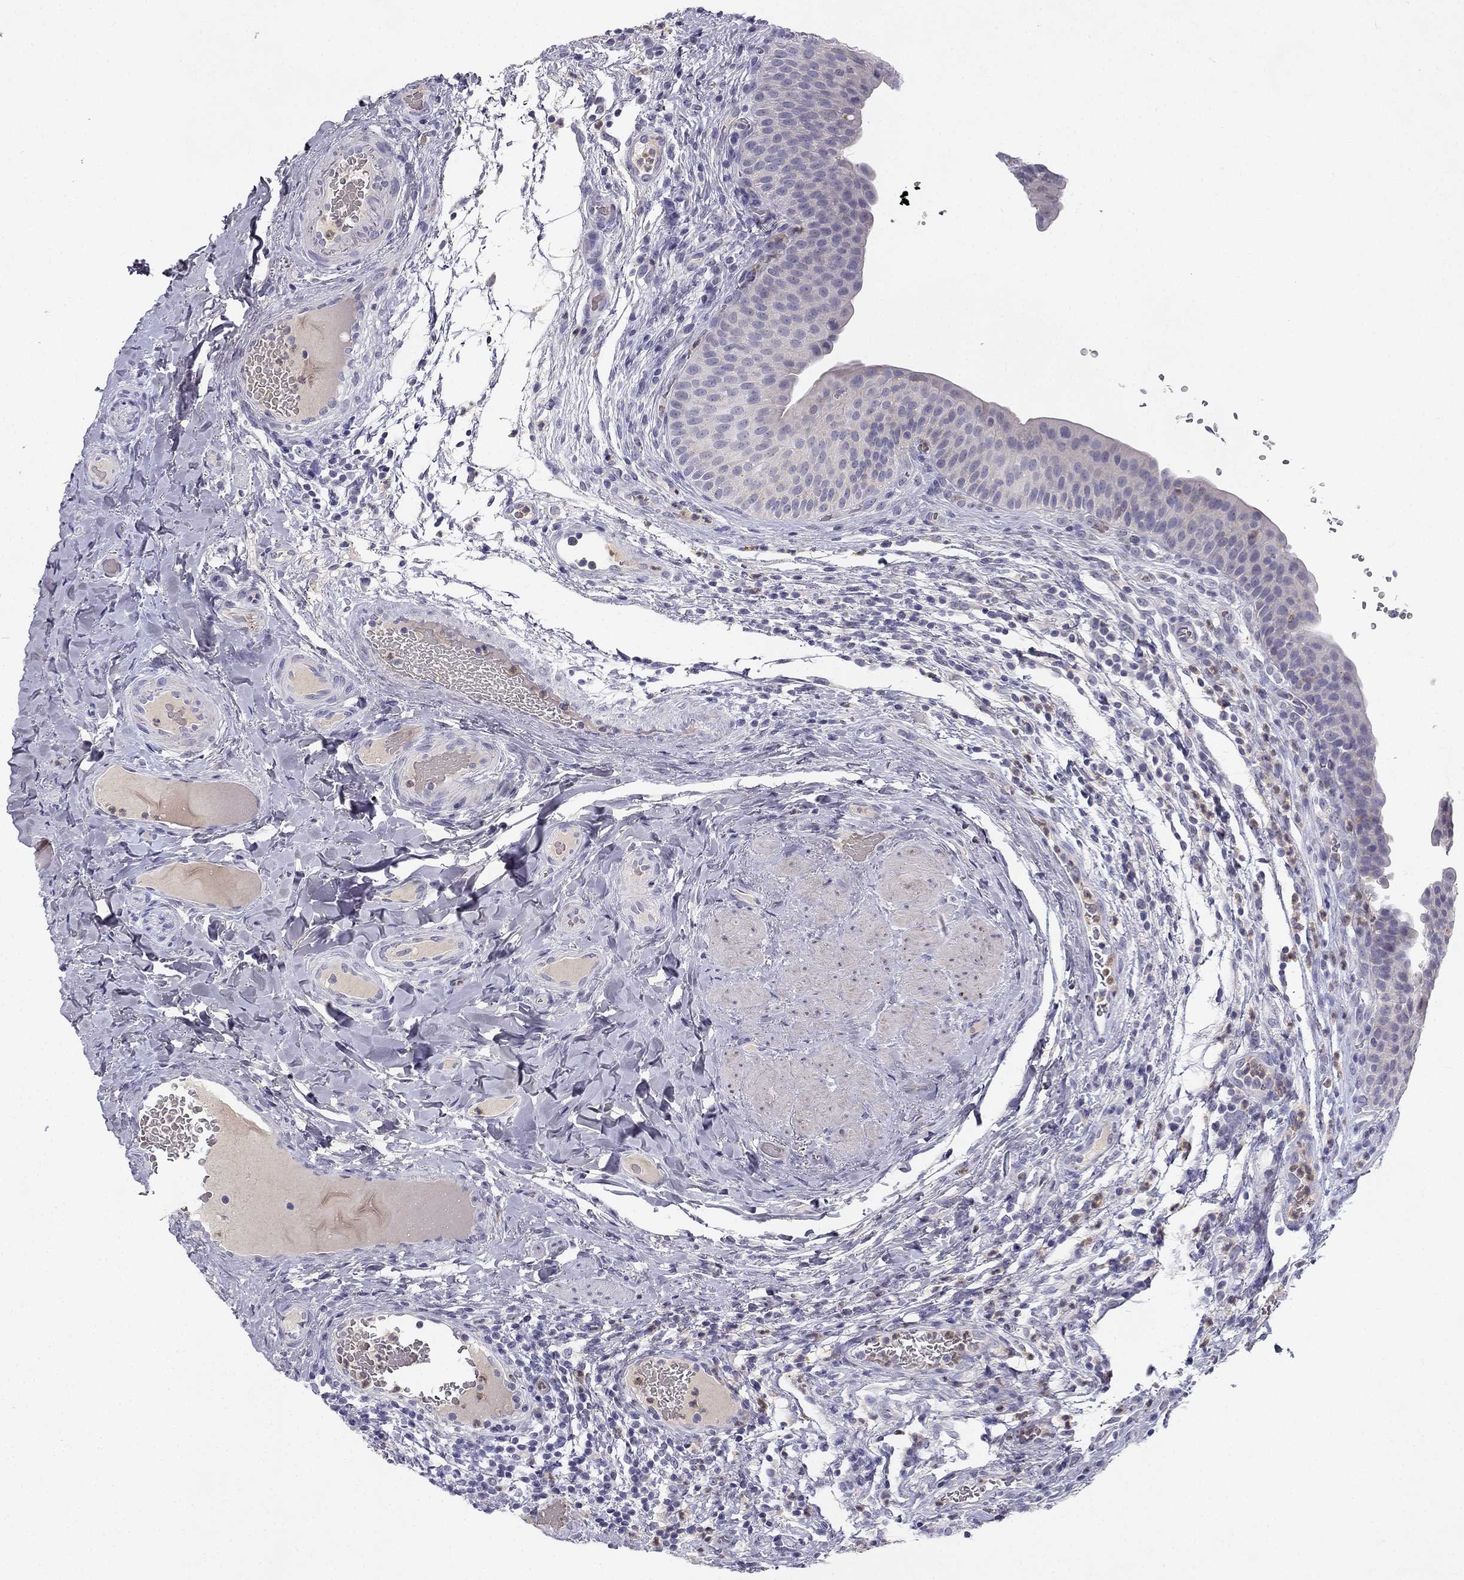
{"staining": {"intensity": "negative", "quantity": "none", "location": "none"}, "tissue": "urinary bladder", "cell_type": "Urothelial cells", "image_type": "normal", "snomed": [{"axis": "morphology", "description": "Normal tissue, NOS"}, {"axis": "topography", "description": "Urinary bladder"}], "caption": "DAB (3,3'-diaminobenzidine) immunohistochemical staining of normal human urinary bladder demonstrates no significant staining in urothelial cells.", "gene": "SLC6A4", "patient": {"sex": "male", "age": 66}}